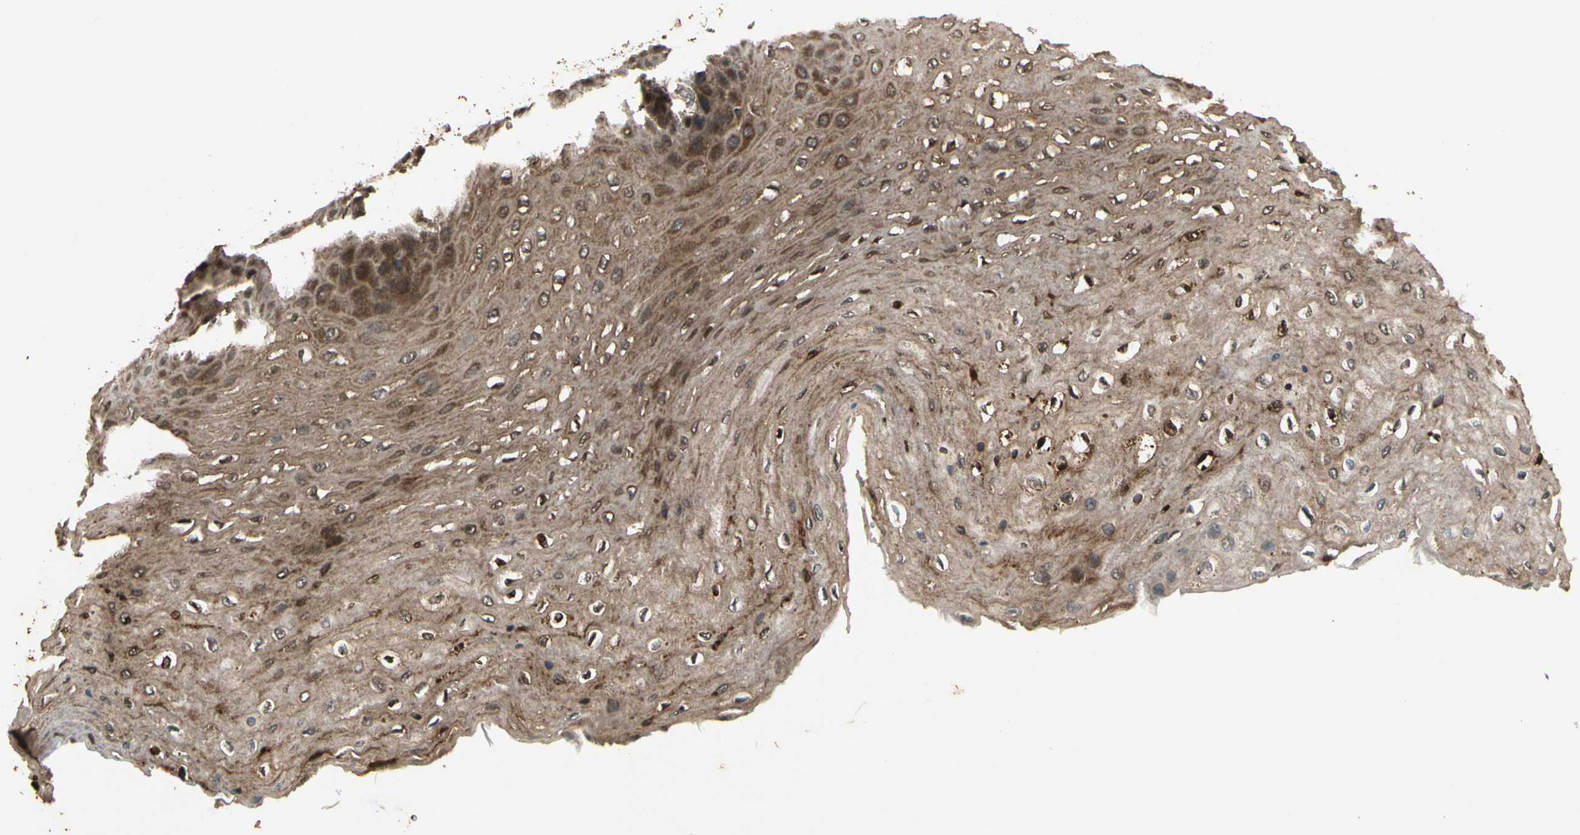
{"staining": {"intensity": "moderate", "quantity": ">75%", "location": "cytoplasmic/membranous"}, "tissue": "esophagus", "cell_type": "Squamous epithelial cells", "image_type": "normal", "snomed": [{"axis": "morphology", "description": "Normal tissue, NOS"}, {"axis": "topography", "description": "Esophagus"}], "caption": "This is a histology image of immunohistochemistry staining of benign esophagus, which shows moderate positivity in the cytoplasmic/membranous of squamous epithelial cells.", "gene": "GLUL", "patient": {"sex": "female", "age": 72}}